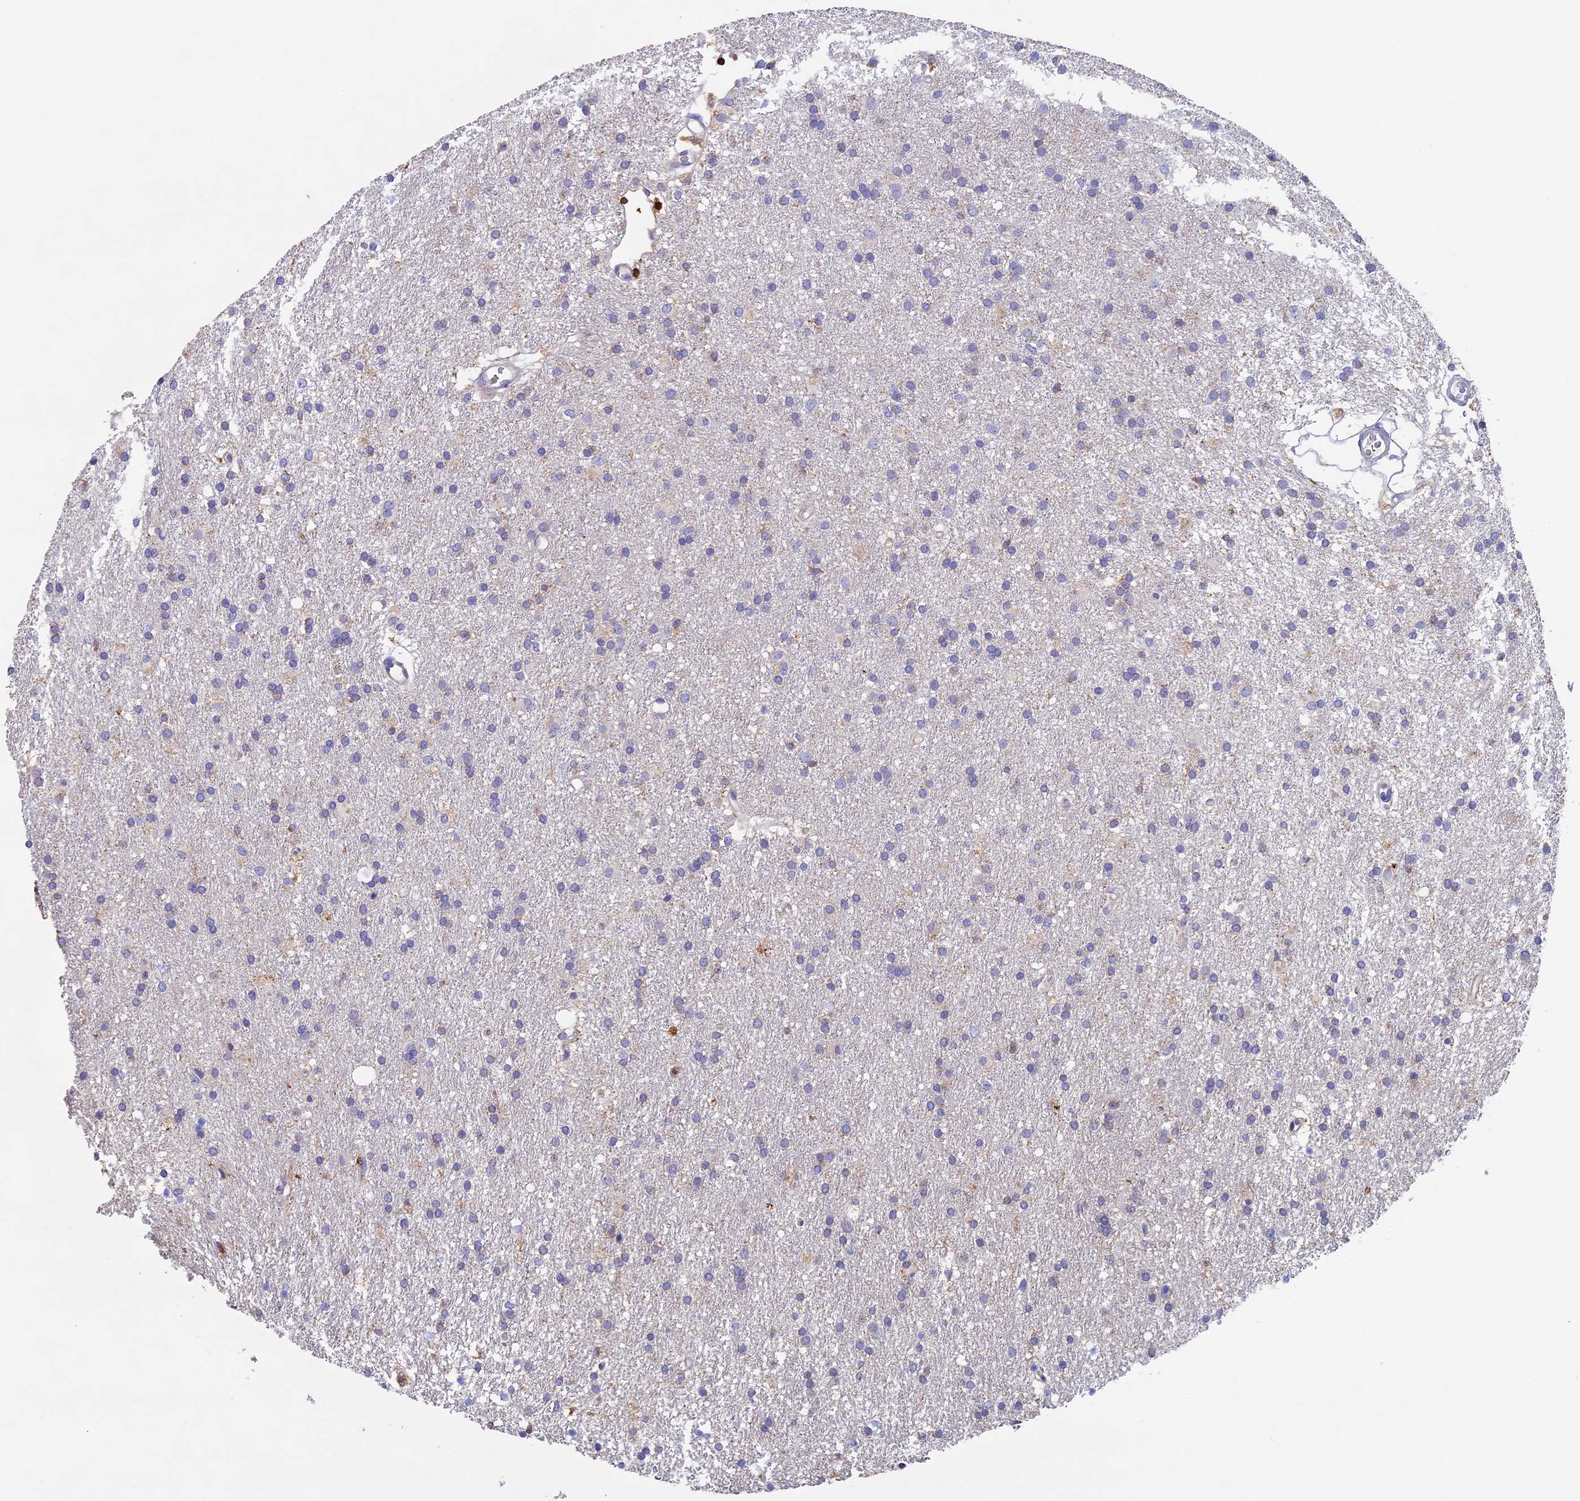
{"staining": {"intensity": "negative", "quantity": "none", "location": "none"}, "tissue": "glioma", "cell_type": "Tumor cells", "image_type": "cancer", "snomed": [{"axis": "morphology", "description": "Glioma, malignant, High grade"}, {"axis": "topography", "description": "Brain"}], "caption": "This is a micrograph of IHC staining of malignant high-grade glioma, which shows no staining in tumor cells. Brightfield microscopy of immunohistochemistry (IHC) stained with DAB (3,3'-diaminobenzidine) (brown) and hematoxylin (blue), captured at high magnification.", "gene": "ADAT1", "patient": {"sex": "male", "age": 77}}